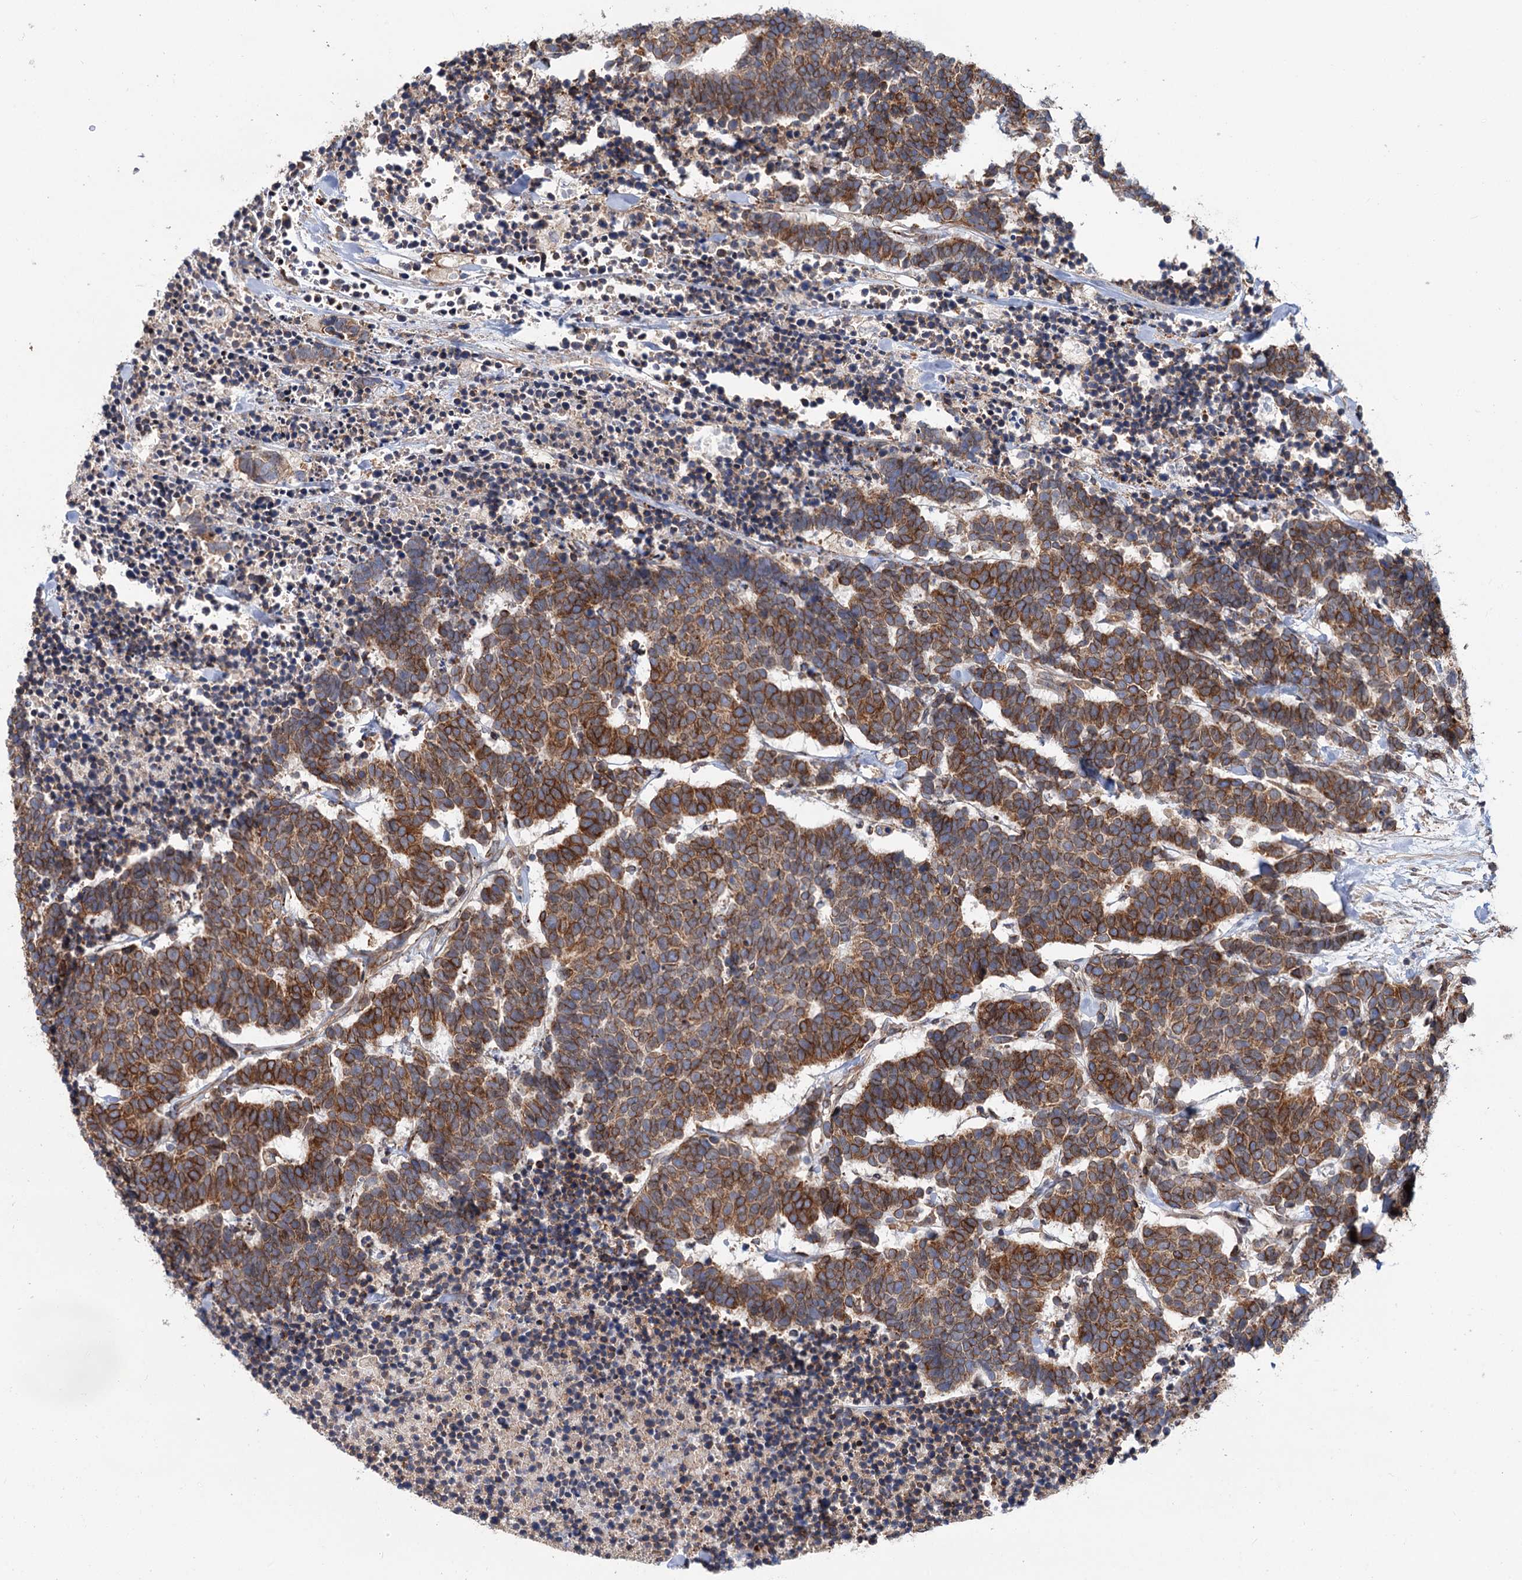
{"staining": {"intensity": "strong", "quantity": ">75%", "location": "cytoplasmic/membranous"}, "tissue": "carcinoid", "cell_type": "Tumor cells", "image_type": "cancer", "snomed": [{"axis": "morphology", "description": "Carcinoma, NOS"}, {"axis": "morphology", "description": "Carcinoid, malignant, NOS"}, {"axis": "topography", "description": "Urinary bladder"}], "caption": "A high amount of strong cytoplasmic/membranous positivity is seen in about >75% of tumor cells in carcinoid (malignant) tissue.", "gene": "PTDSS2", "patient": {"sex": "male", "age": 57}}